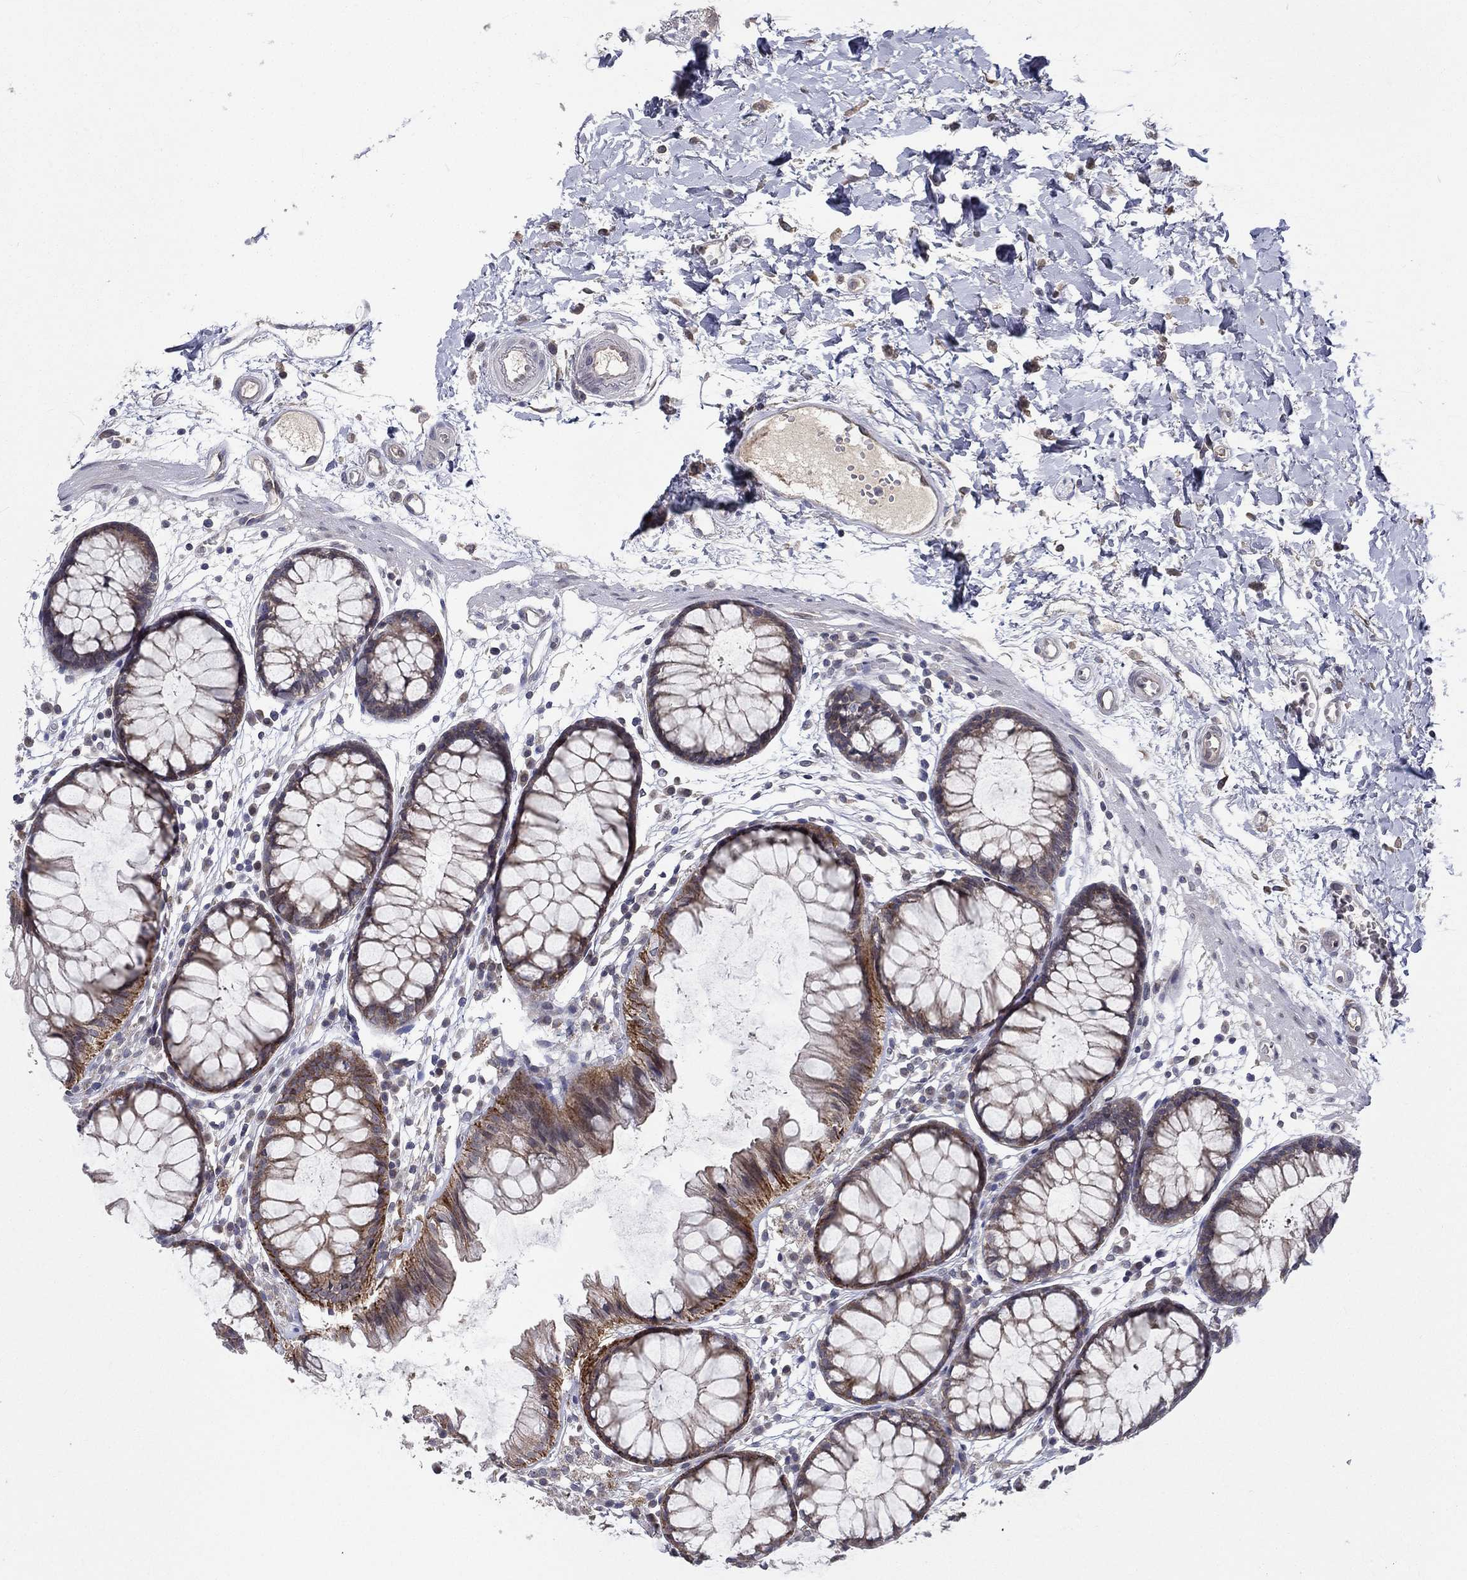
{"staining": {"intensity": "negative", "quantity": "none", "location": "none"}, "tissue": "colon", "cell_type": "Endothelial cells", "image_type": "normal", "snomed": [{"axis": "morphology", "description": "Normal tissue, NOS"}, {"axis": "morphology", "description": "Adenocarcinoma, NOS"}, {"axis": "topography", "description": "Colon"}], "caption": "An immunohistochemistry (IHC) image of benign colon is shown. There is no staining in endothelial cells of colon.", "gene": "CETN3", "patient": {"sex": "male", "age": 65}}